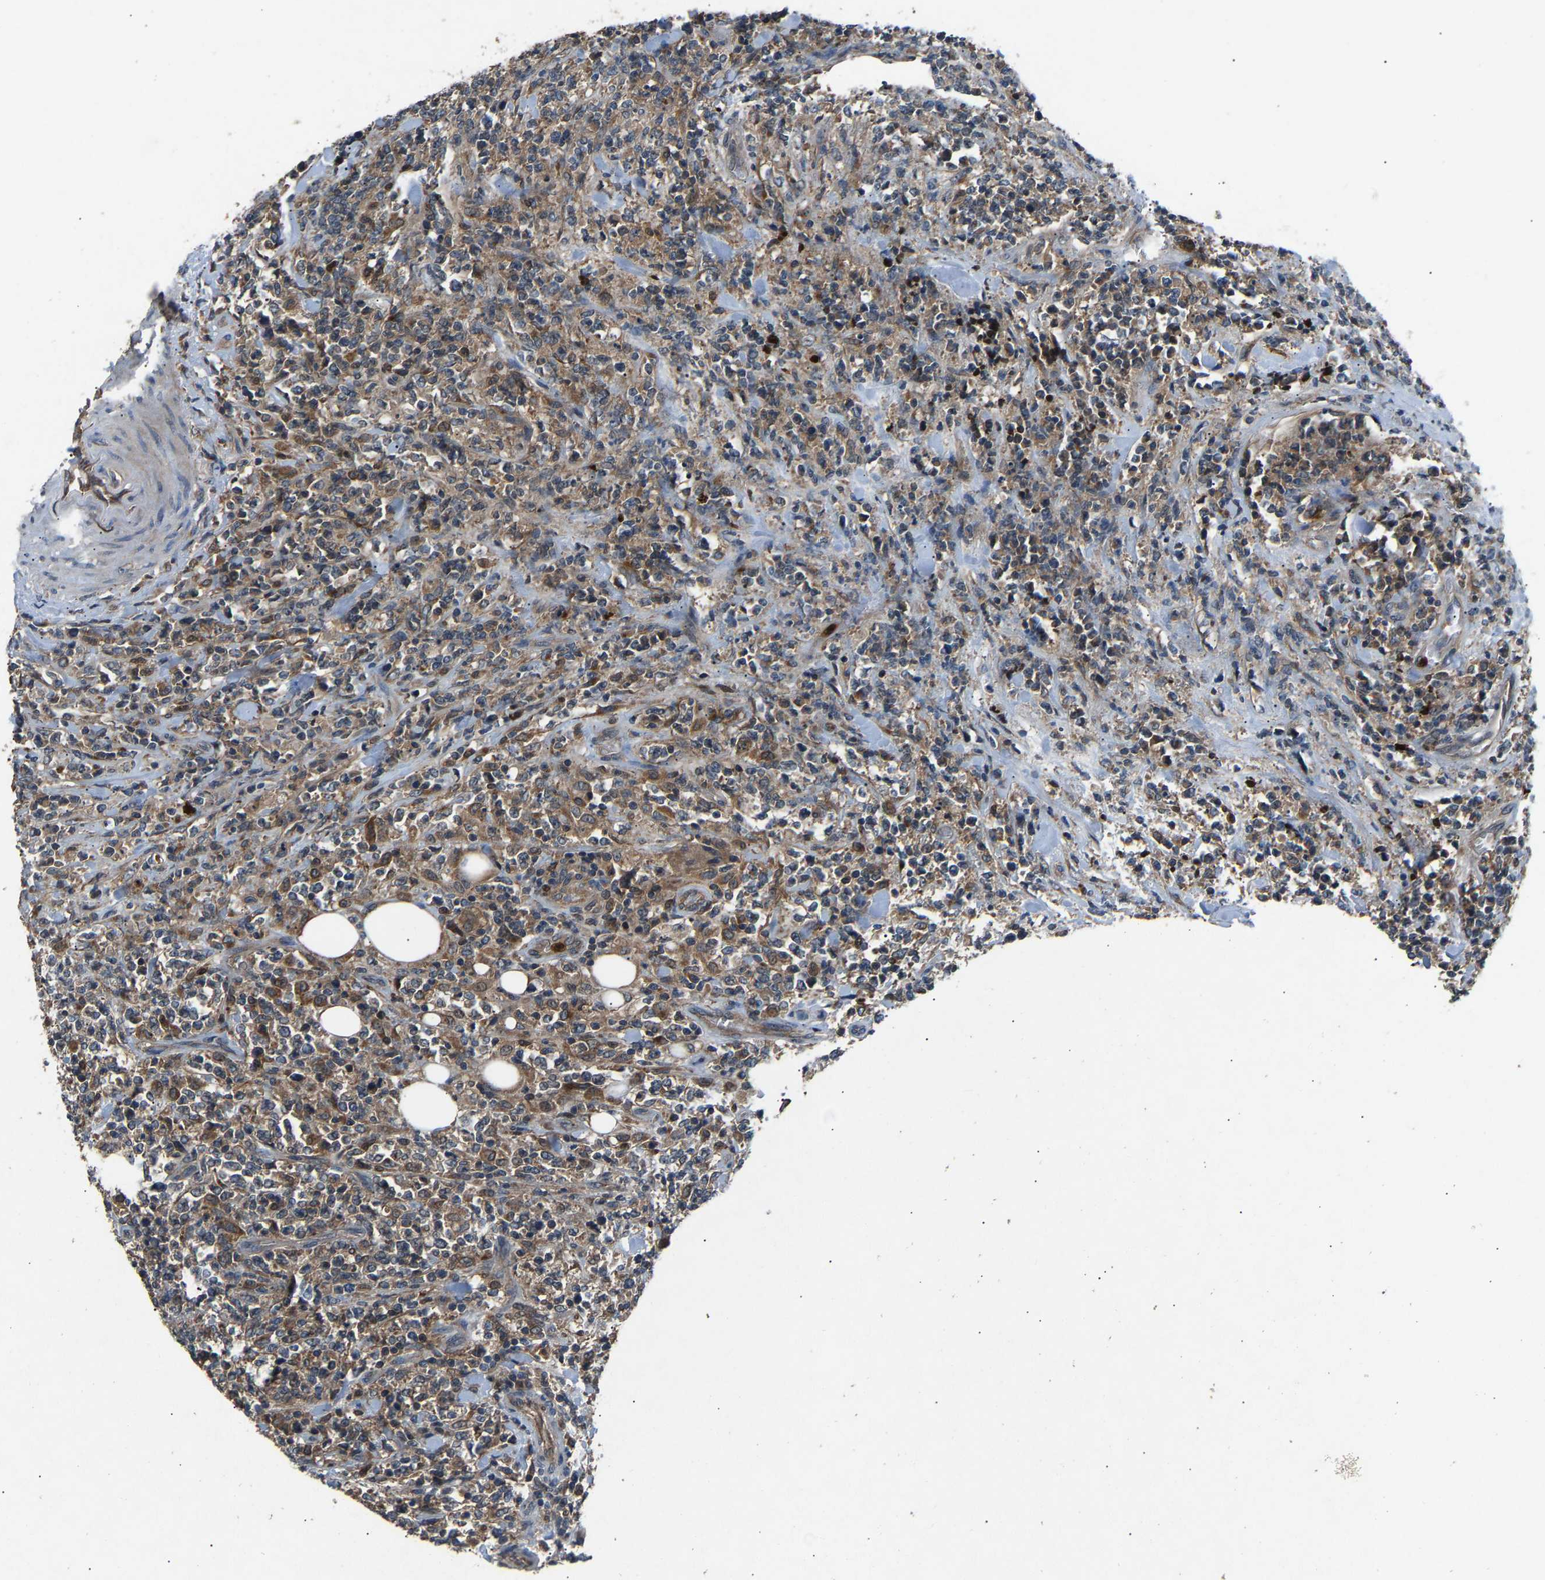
{"staining": {"intensity": "moderate", "quantity": ">75%", "location": "cytoplasmic/membranous"}, "tissue": "lymphoma", "cell_type": "Tumor cells", "image_type": "cancer", "snomed": [{"axis": "morphology", "description": "Malignant lymphoma, non-Hodgkin's type, High grade"}, {"axis": "topography", "description": "Soft tissue"}], "caption": "Immunohistochemical staining of malignant lymphoma, non-Hodgkin's type (high-grade) exhibits medium levels of moderate cytoplasmic/membranous protein expression in approximately >75% of tumor cells. (Stains: DAB in brown, nuclei in blue, Microscopy: brightfield microscopy at high magnification).", "gene": "PPID", "patient": {"sex": "male", "age": 18}}